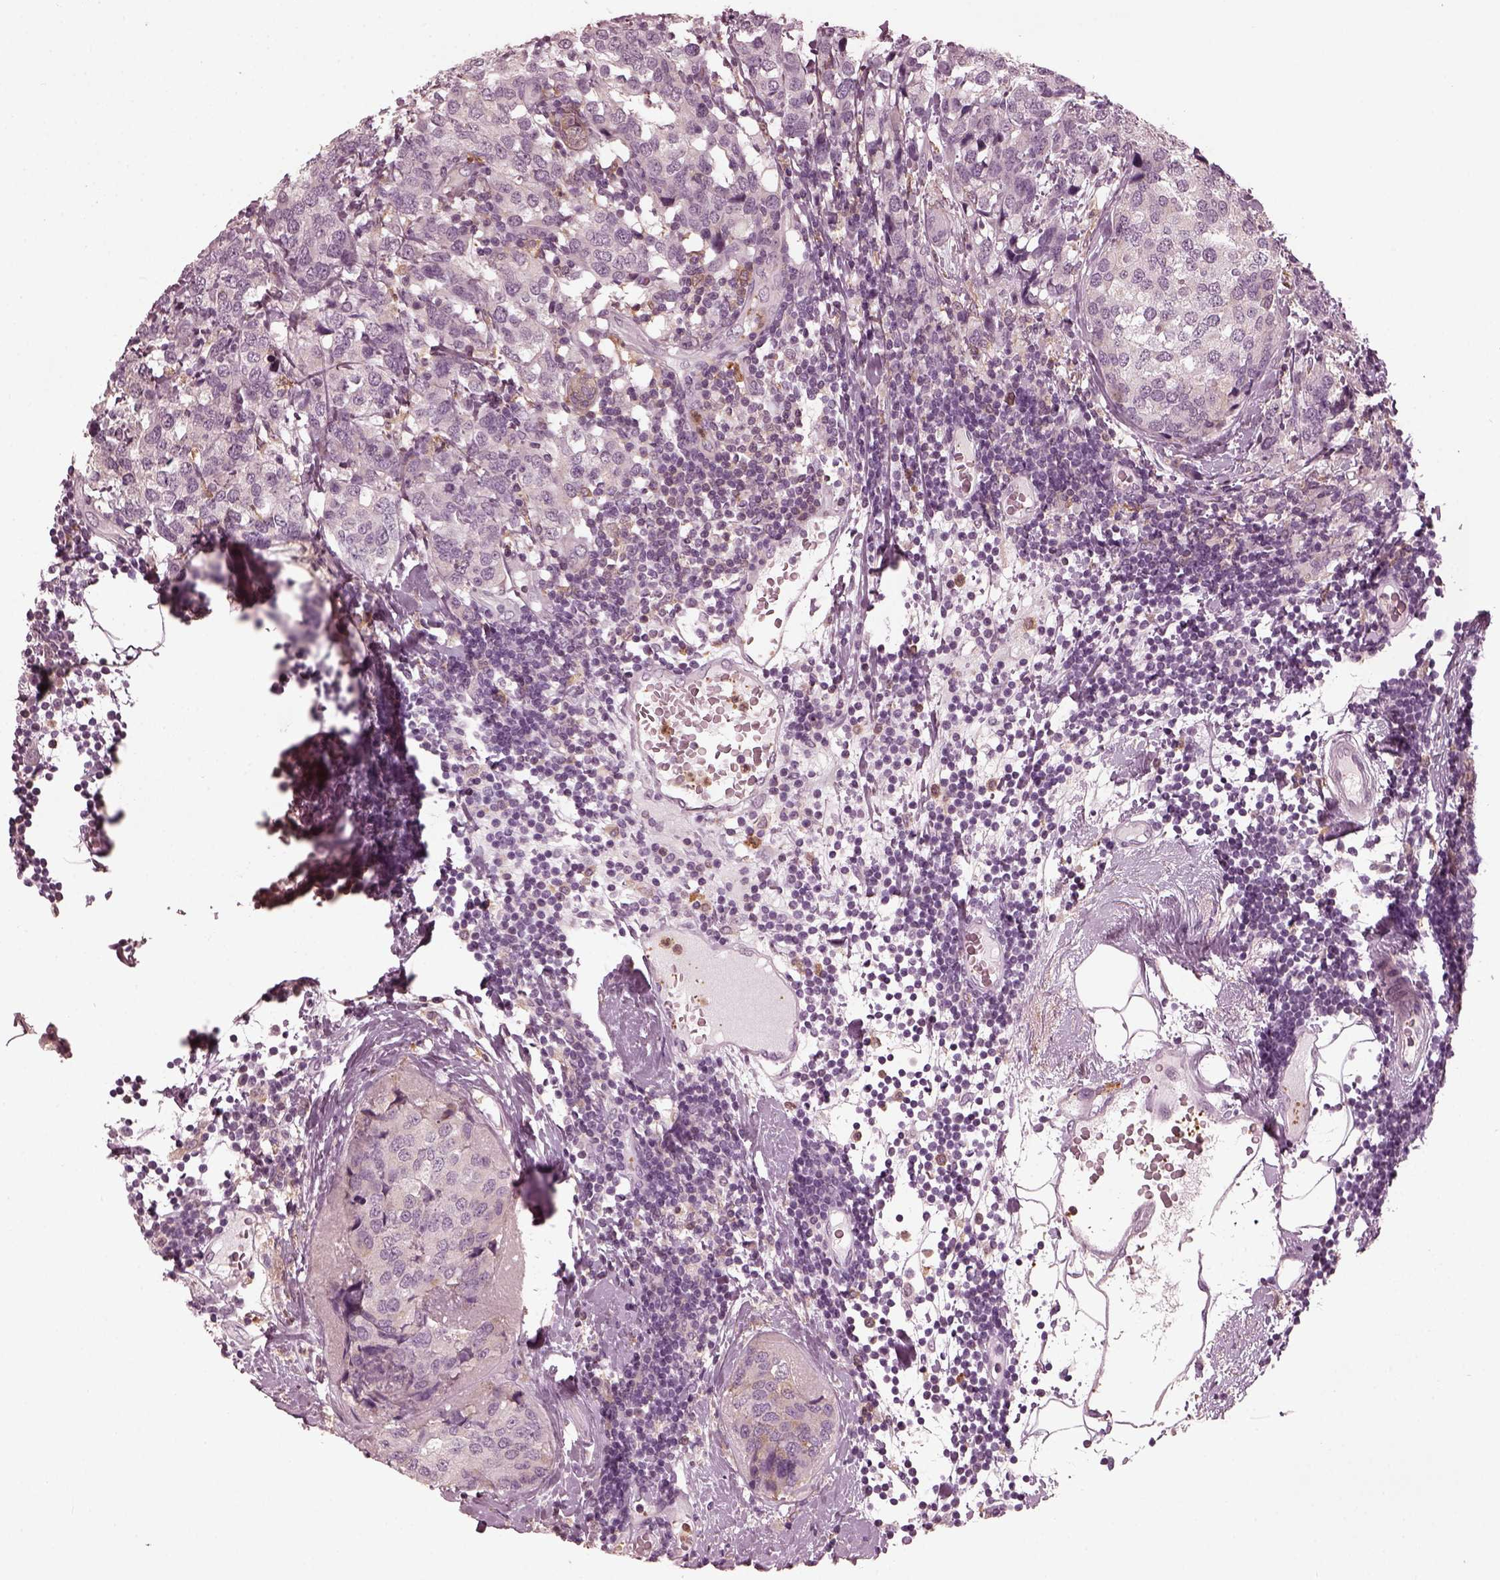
{"staining": {"intensity": "negative", "quantity": "none", "location": "none"}, "tissue": "breast cancer", "cell_type": "Tumor cells", "image_type": "cancer", "snomed": [{"axis": "morphology", "description": "Lobular carcinoma"}, {"axis": "topography", "description": "Breast"}], "caption": "Lobular carcinoma (breast) was stained to show a protein in brown. There is no significant expression in tumor cells.", "gene": "PSTPIP2", "patient": {"sex": "female", "age": 59}}